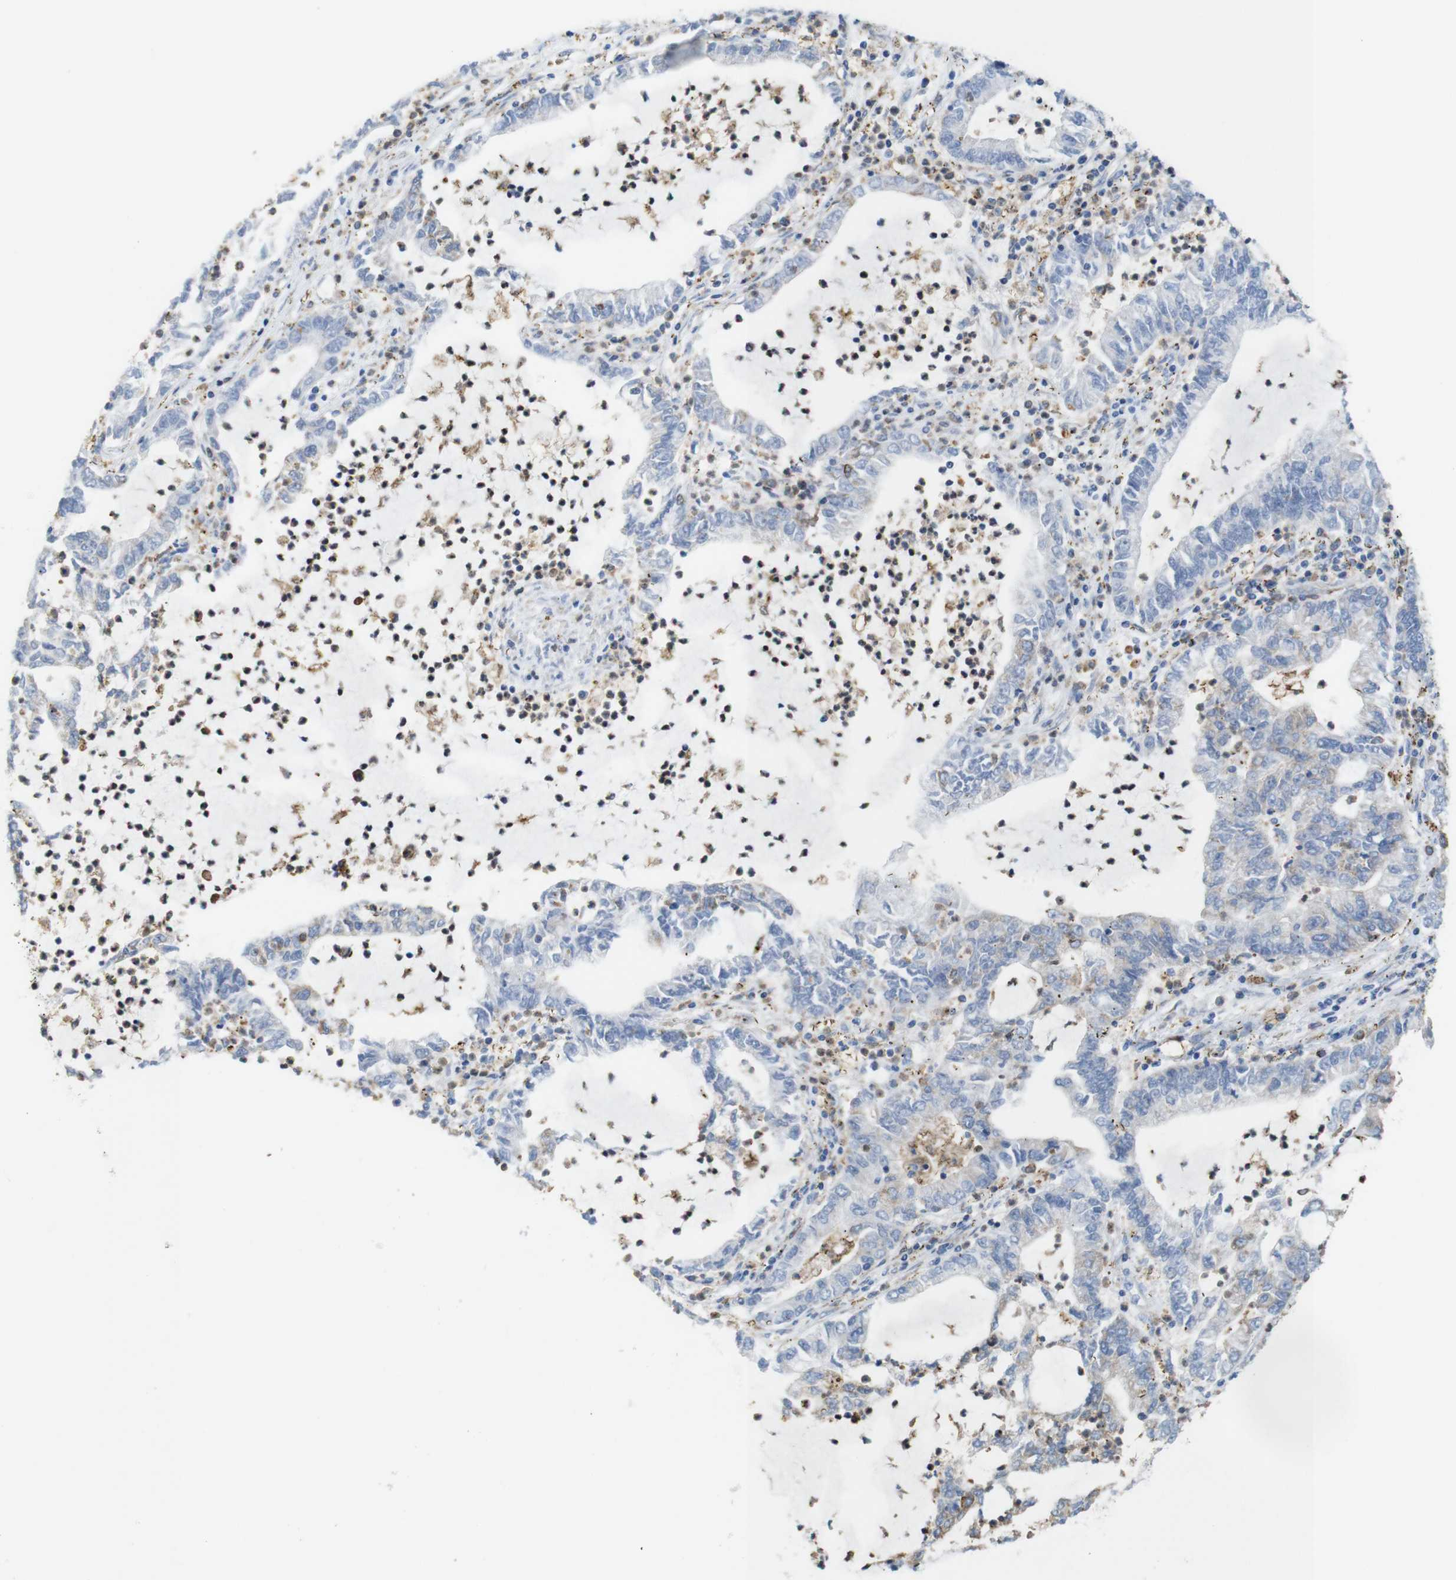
{"staining": {"intensity": "weak", "quantity": "<25%", "location": "cytoplasmic/membranous,nuclear"}, "tissue": "lung cancer", "cell_type": "Tumor cells", "image_type": "cancer", "snomed": [{"axis": "morphology", "description": "Adenocarcinoma, NOS"}, {"axis": "topography", "description": "Lung"}], "caption": "Tumor cells show no significant protein positivity in lung adenocarcinoma.", "gene": "PNMA8A", "patient": {"sex": "female", "age": 51}}